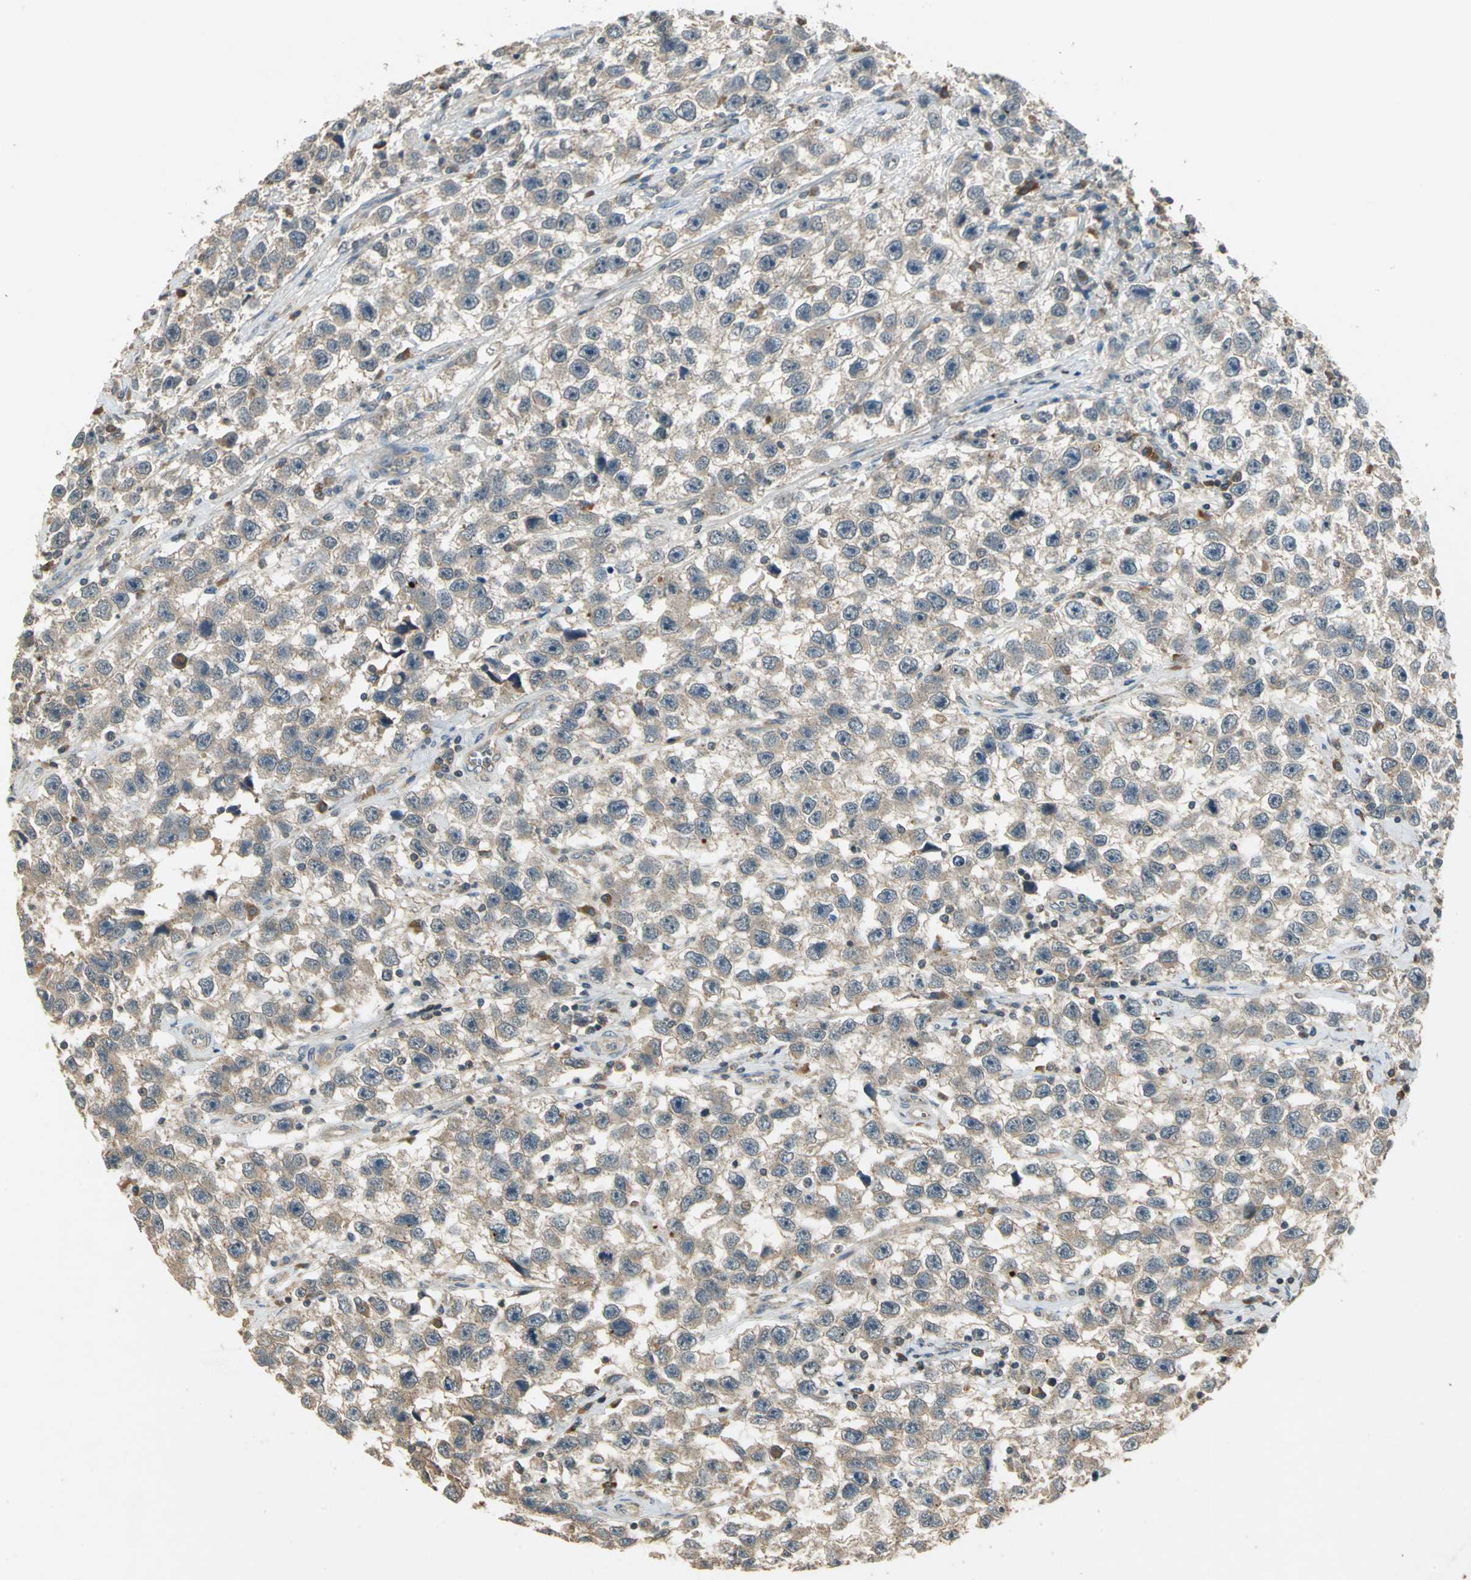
{"staining": {"intensity": "weak", "quantity": ">75%", "location": "cytoplasmic/membranous"}, "tissue": "testis cancer", "cell_type": "Tumor cells", "image_type": "cancer", "snomed": [{"axis": "morphology", "description": "Seminoma, NOS"}, {"axis": "topography", "description": "Testis"}], "caption": "About >75% of tumor cells in human testis seminoma reveal weak cytoplasmic/membranous protein staining as visualized by brown immunohistochemical staining.", "gene": "KEAP1", "patient": {"sex": "male", "age": 33}}